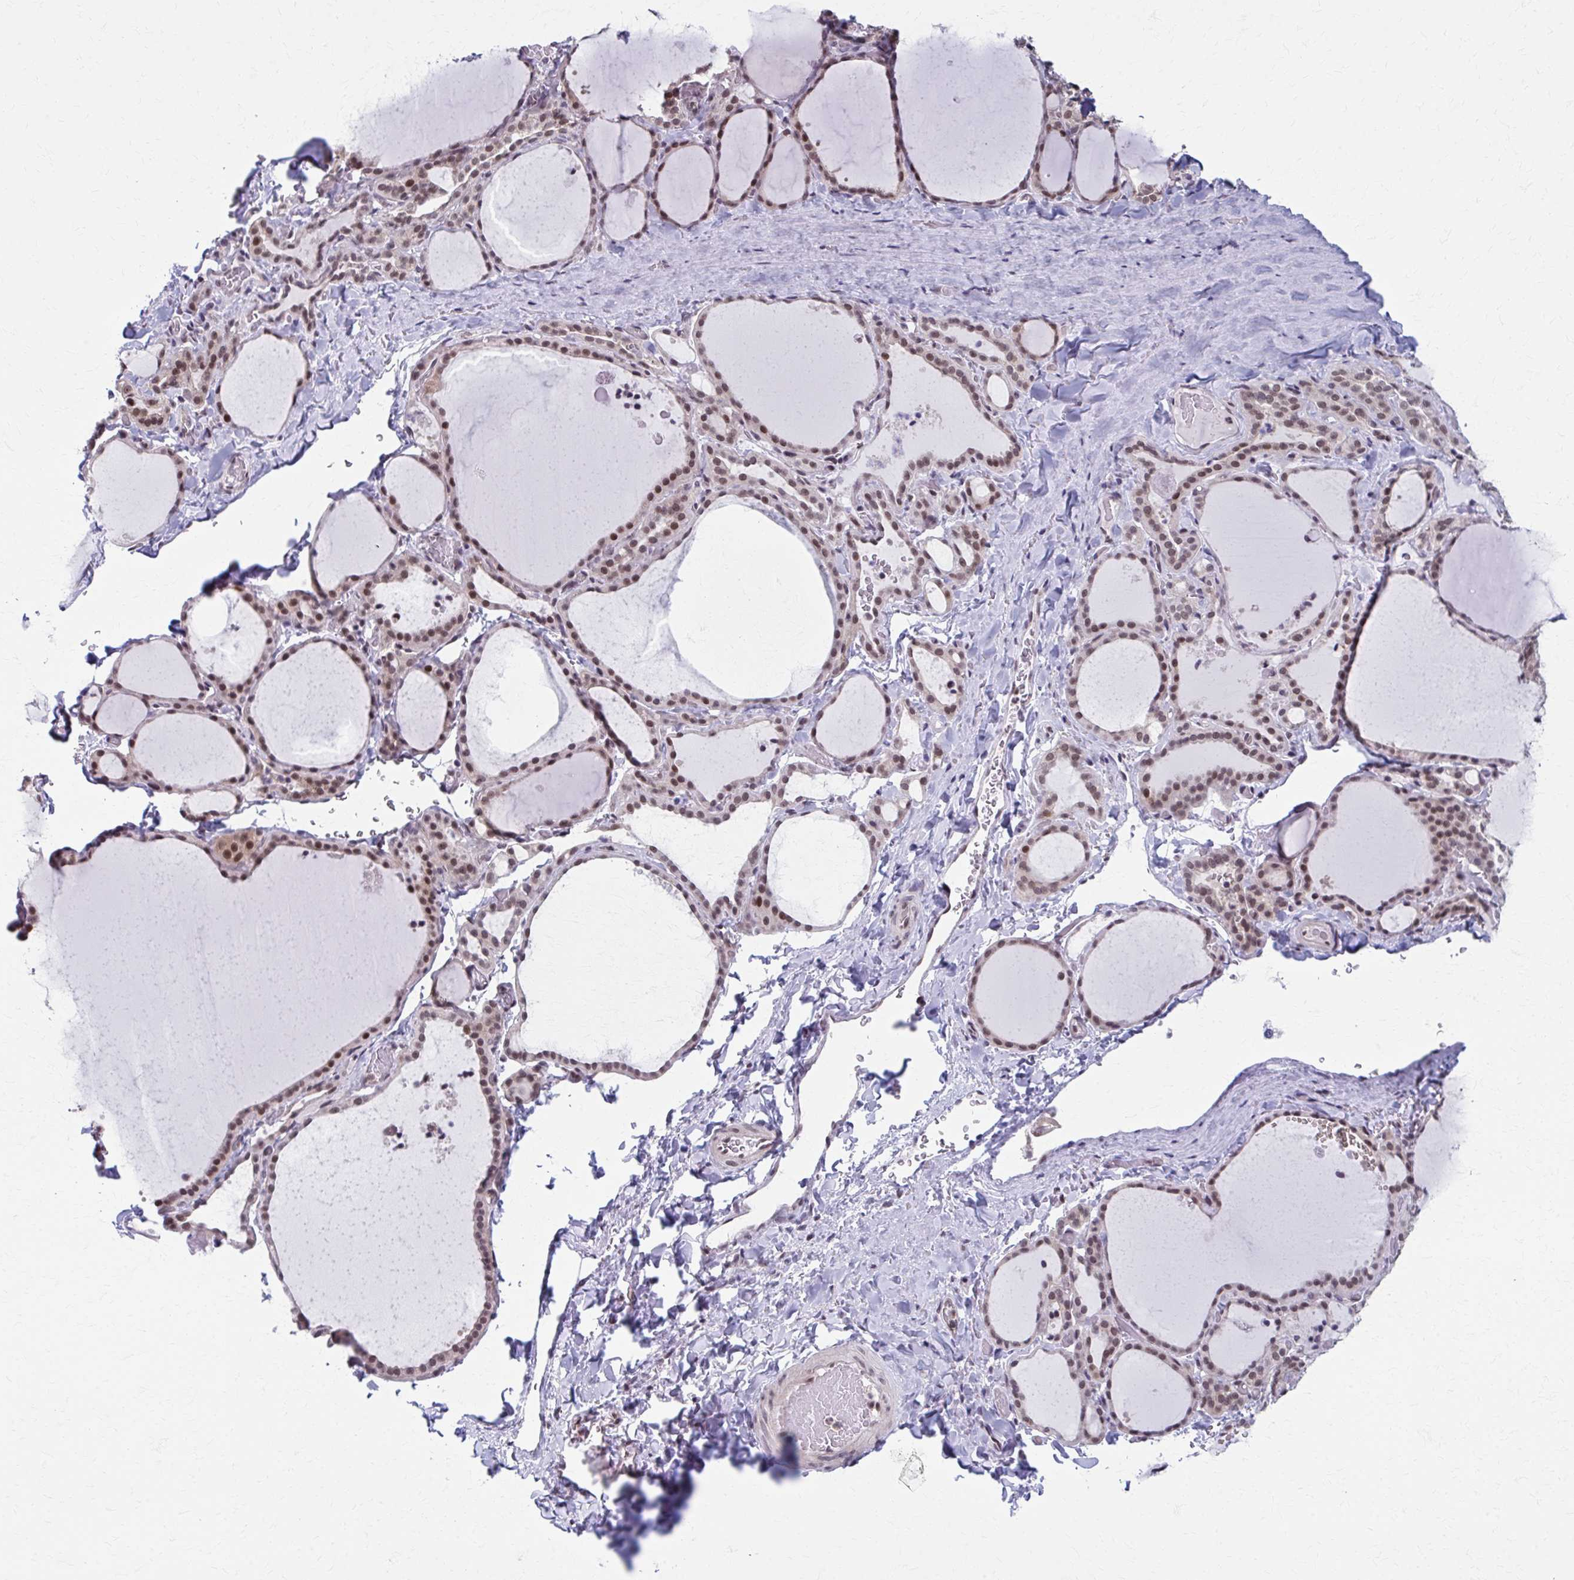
{"staining": {"intensity": "moderate", "quantity": ">75%", "location": "nuclear"}, "tissue": "thyroid gland", "cell_type": "Glandular cells", "image_type": "normal", "snomed": [{"axis": "morphology", "description": "Normal tissue, NOS"}, {"axis": "topography", "description": "Thyroid gland"}], "caption": "High-magnification brightfield microscopy of unremarkable thyroid gland stained with DAB (brown) and counterstained with hematoxylin (blue). glandular cells exhibit moderate nuclear staining is identified in about>75% of cells. (DAB (3,3'-diaminobenzidine) IHC with brightfield microscopy, high magnification).", "gene": "SETBP1", "patient": {"sex": "female", "age": 22}}